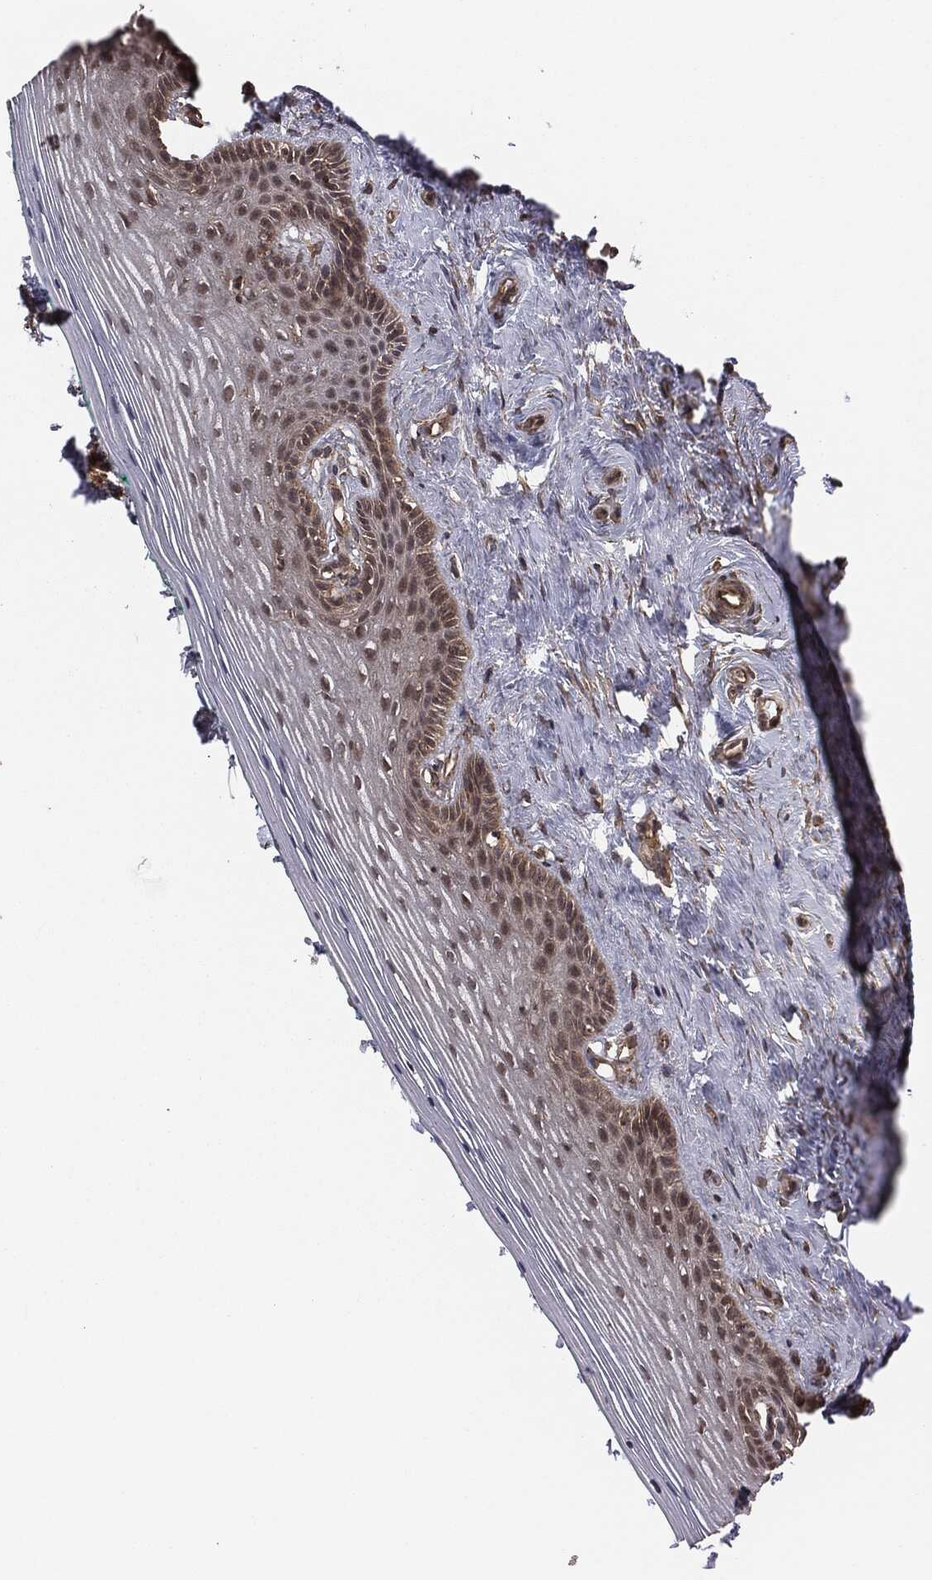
{"staining": {"intensity": "moderate", "quantity": "<25%", "location": "cytoplasmic/membranous"}, "tissue": "vagina", "cell_type": "Squamous epithelial cells", "image_type": "normal", "snomed": [{"axis": "morphology", "description": "Normal tissue, NOS"}, {"axis": "topography", "description": "Vagina"}], "caption": "A micrograph of vagina stained for a protein reveals moderate cytoplasmic/membranous brown staining in squamous epithelial cells. (Stains: DAB (3,3'-diaminobenzidine) in brown, nuclei in blue, Microscopy: brightfield microscopy at high magnification).", "gene": "ERBIN", "patient": {"sex": "female", "age": 45}}